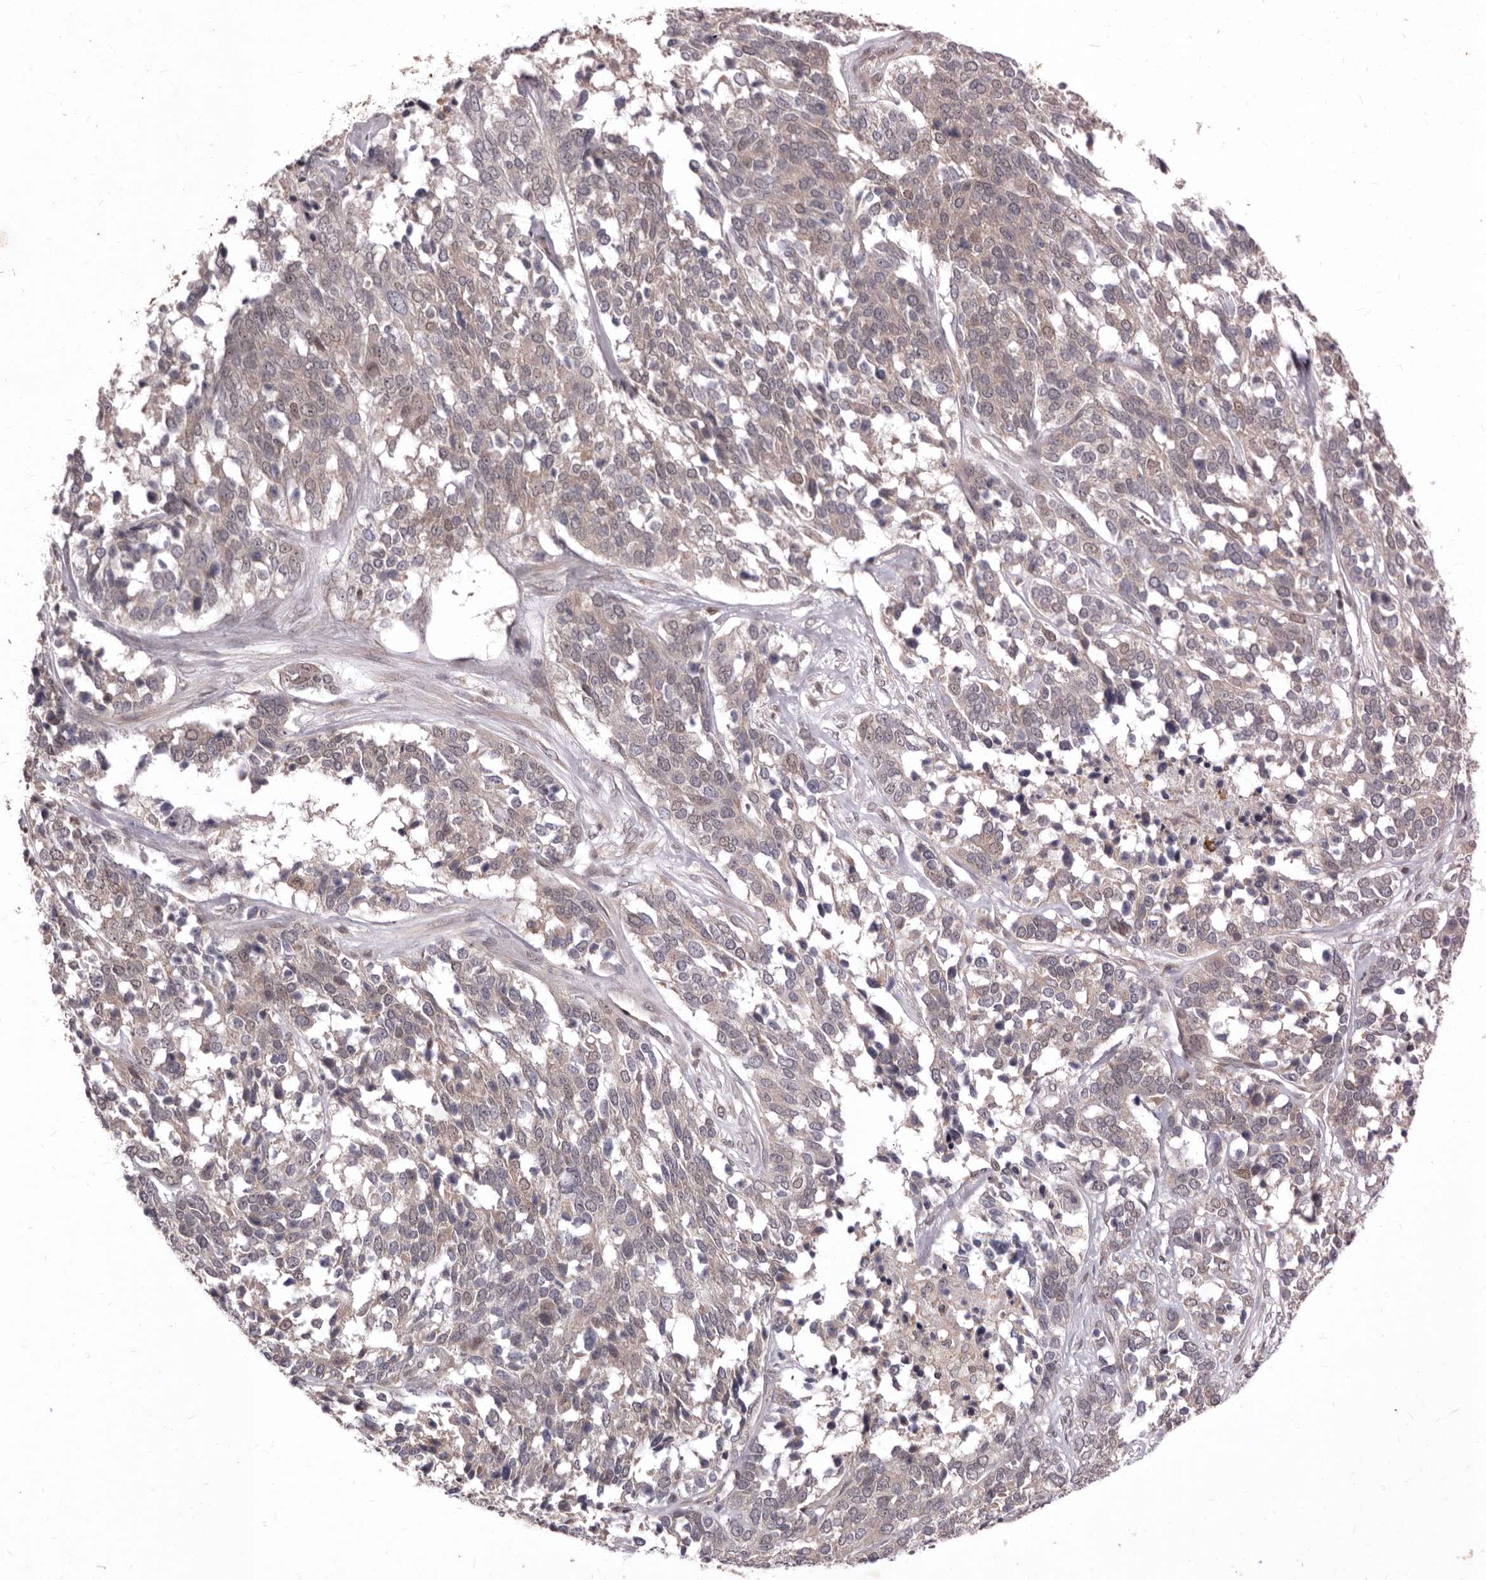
{"staining": {"intensity": "weak", "quantity": "<25%", "location": "cytoplasmic/membranous"}, "tissue": "ovarian cancer", "cell_type": "Tumor cells", "image_type": "cancer", "snomed": [{"axis": "morphology", "description": "Cystadenocarcinoma, serous, NOS"}, {"axis": "topography", "description": "Ovary"}], "caption": "This is an immunohistochemistry micrograph of human ovarian cancer (serous cystadenocarcinoma). There is no staining in tumor cells.", "gene": "ACLY", "patient": {"sex": "female", "age": 44}}